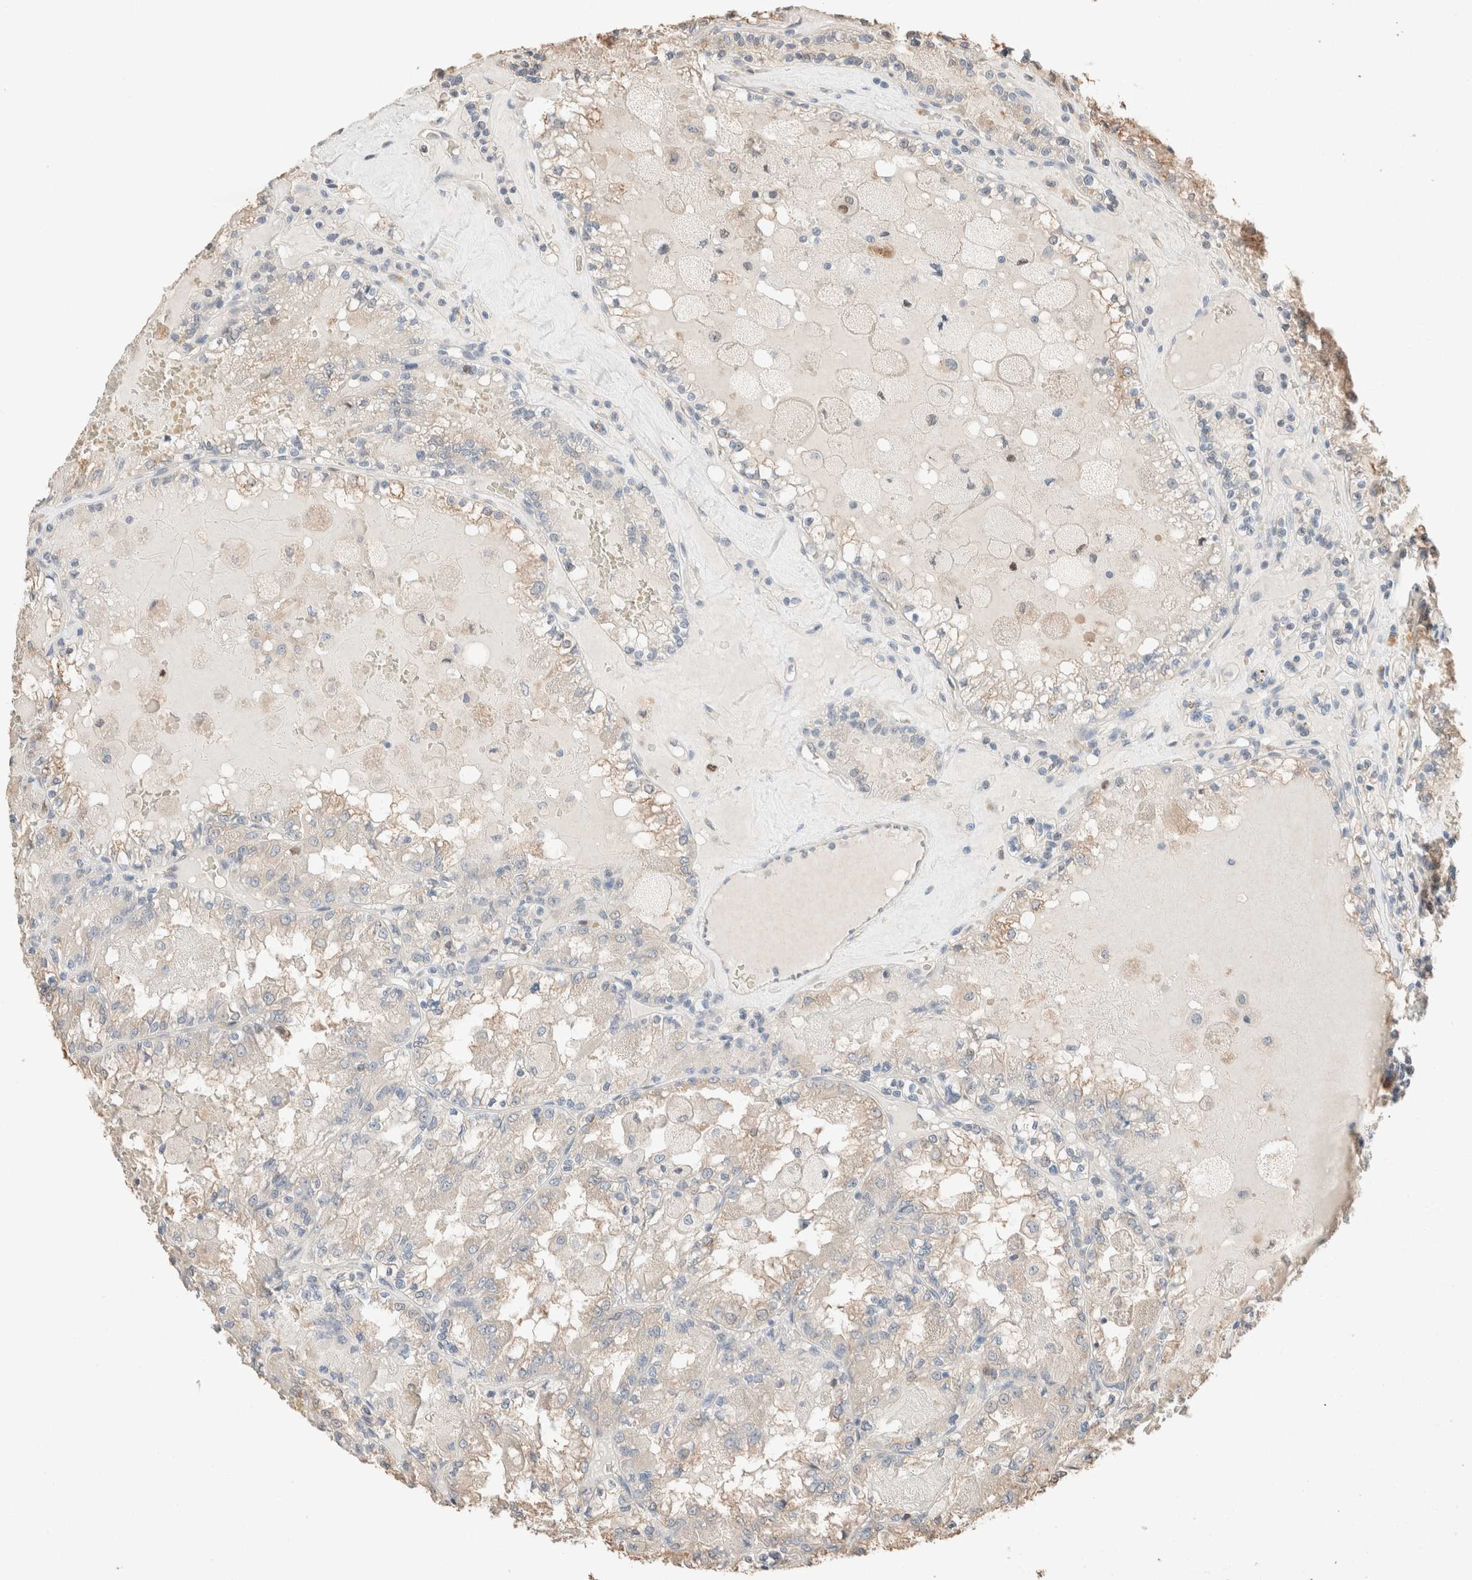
{"staining": {"intensity": "negative", "quantity": "none", "location": "none"}, "tissue": "renal cancer", "cell_type": "Tumor cells", "image_type": "cancer", "snomed": [{"axis": "morphology", "description": "Adenocarcinoma, NOS"}, {"axis": "topography", "description": "Kidney"}], "caption": "This is a micrograph of immunohistochemistry staining of renal adenocarcinoma, which shows no expression in tumor cells.", "gene": "TUBD1", "patient": {"sex": "female", "age": 56}}